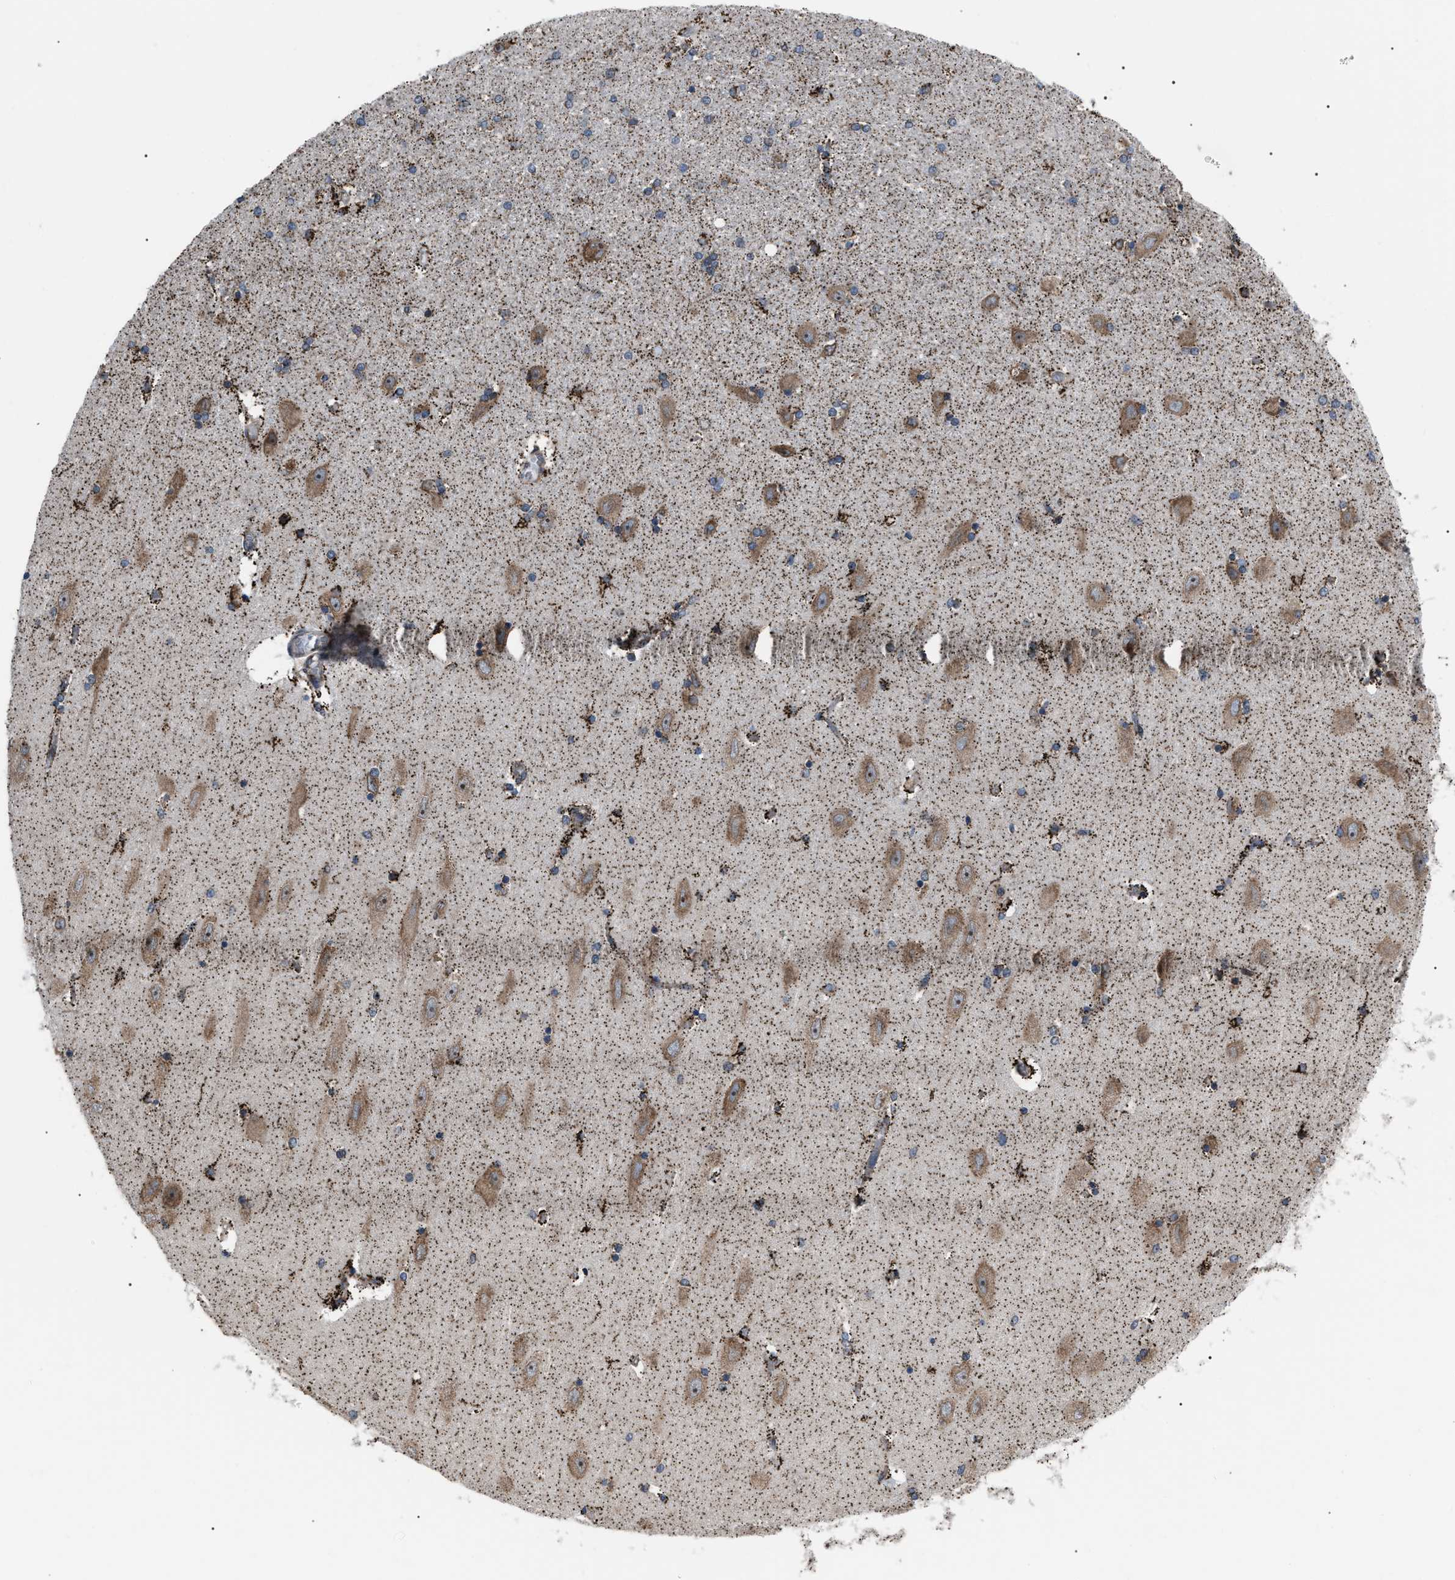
{"staining": {"intensity": "moderate", "quantity": "<25%", "location": "cytoplasmic/membranous"}, "tissue": "hippocampus", "cell_type": "Glial cells", "image_type": "normal", "snomed": [{"axis": "morphology", "description": "Normal tissue, NOS"}, {"axis": "topography", "description": "Hippocampus"}], "caption": "Immunohistochemistry (IHC) histopathology image of normal hippocampus stained for a protein (brown), which reveals low levels of moderate cytoplasmic/membranous expression in approximately <25% of glial cells.", "gene": "AGO2", "patient": {"sex": "female", "age": 54}}